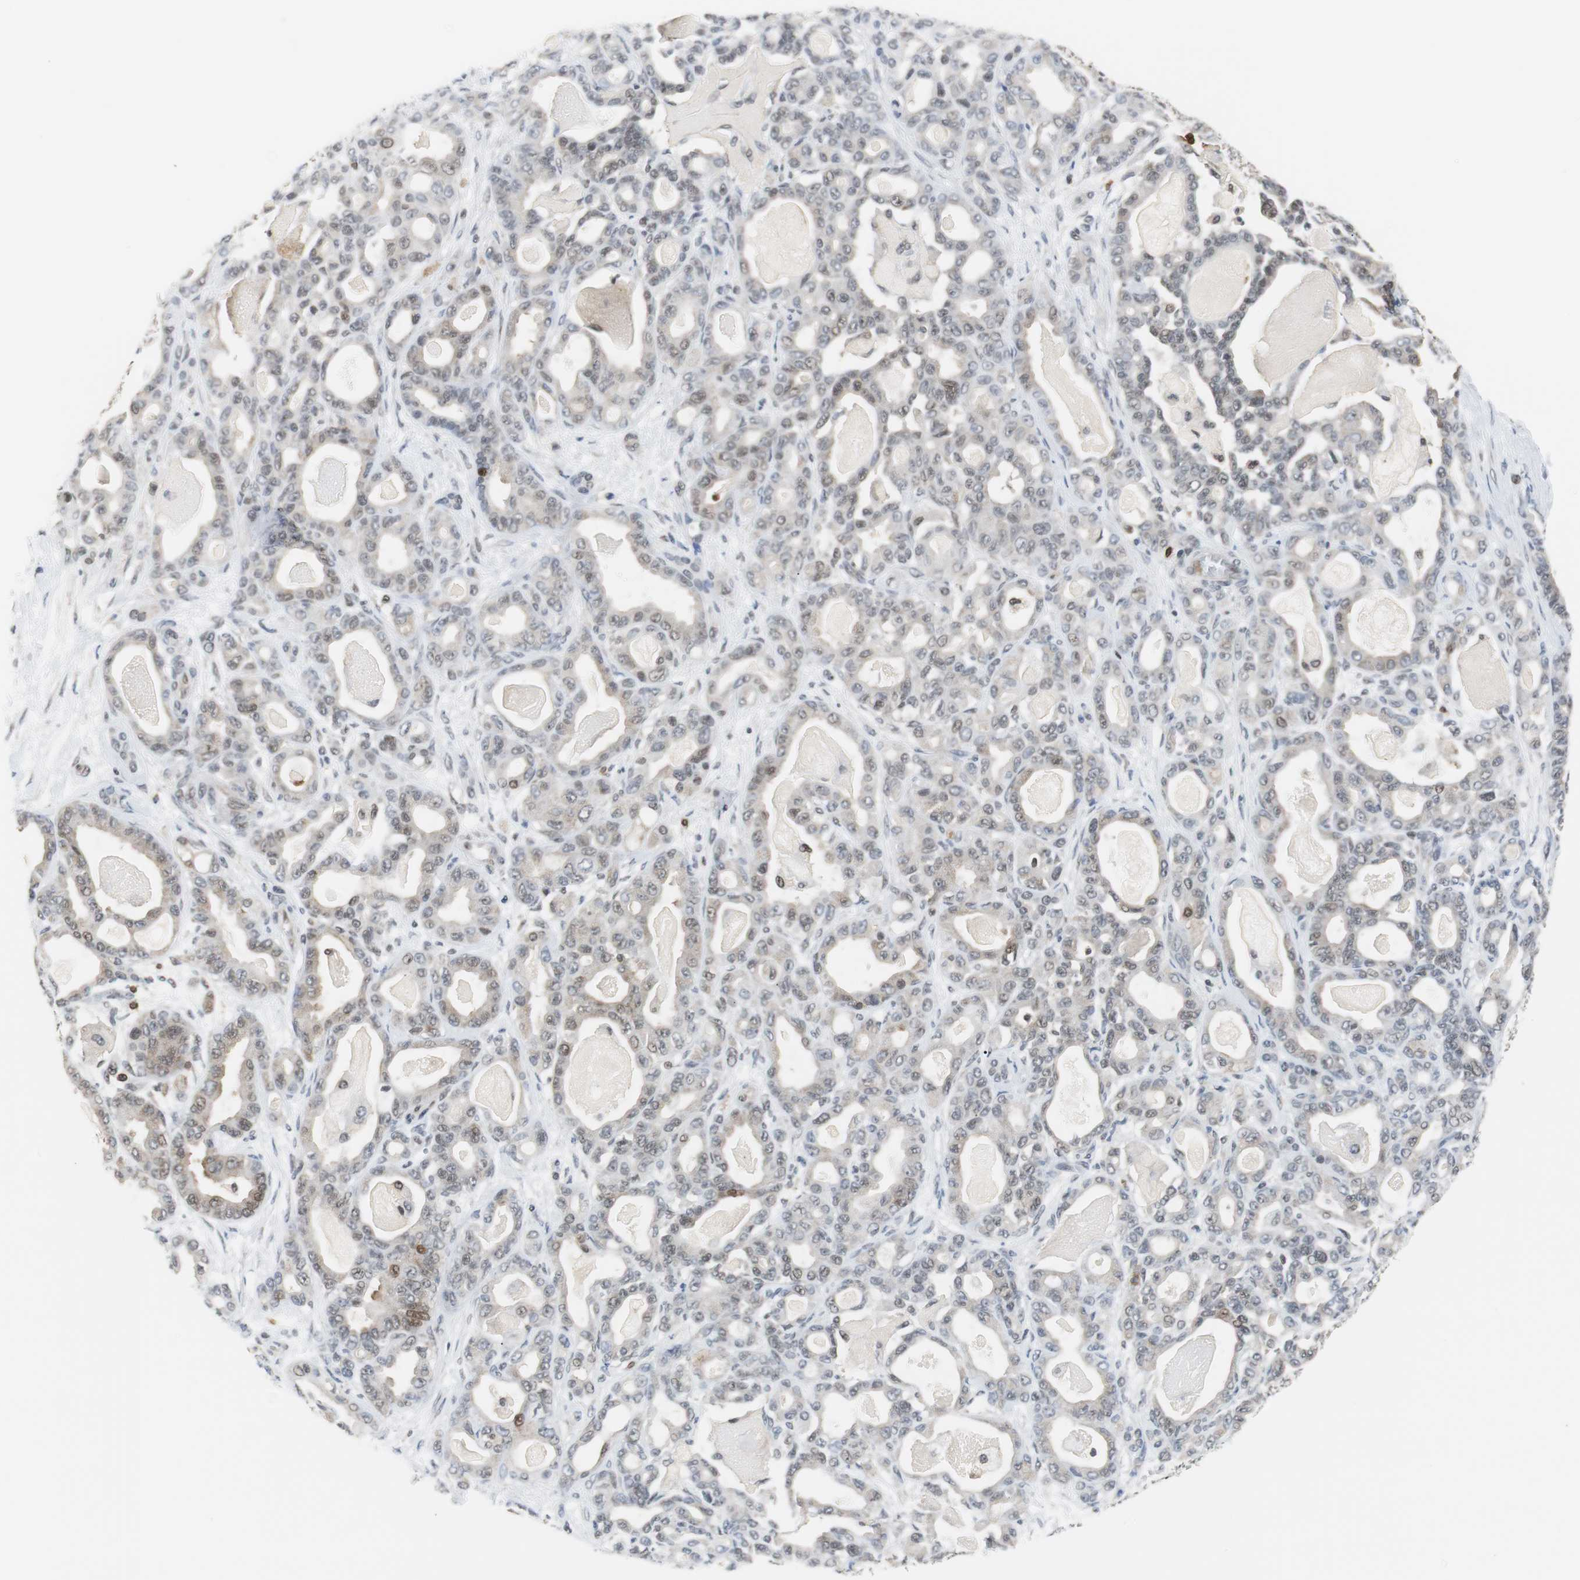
{"staining": {"intensity": "weak", "quantity": "25%-75%", "location": "cytoplasmic/membranous,nuclear"}, "tissue": "pancreatic cancer", "cell_type": "Tumor cells", "image_type": "cancer", "snomed": [{"axis": "morphology", "description": "Adenocarcinoma, NOS"}, {"axis": "topography", "description": "Pancreas"}], "caption": "Human pancreatic cancer stained for a protein (brown) demonstrates weak cytoplasmic/membranous and nuclear positive positivity in about 25%-75% of tumor cells.", "gene": "SIRT1", "patient": {"sex": "male", "age": 63}}